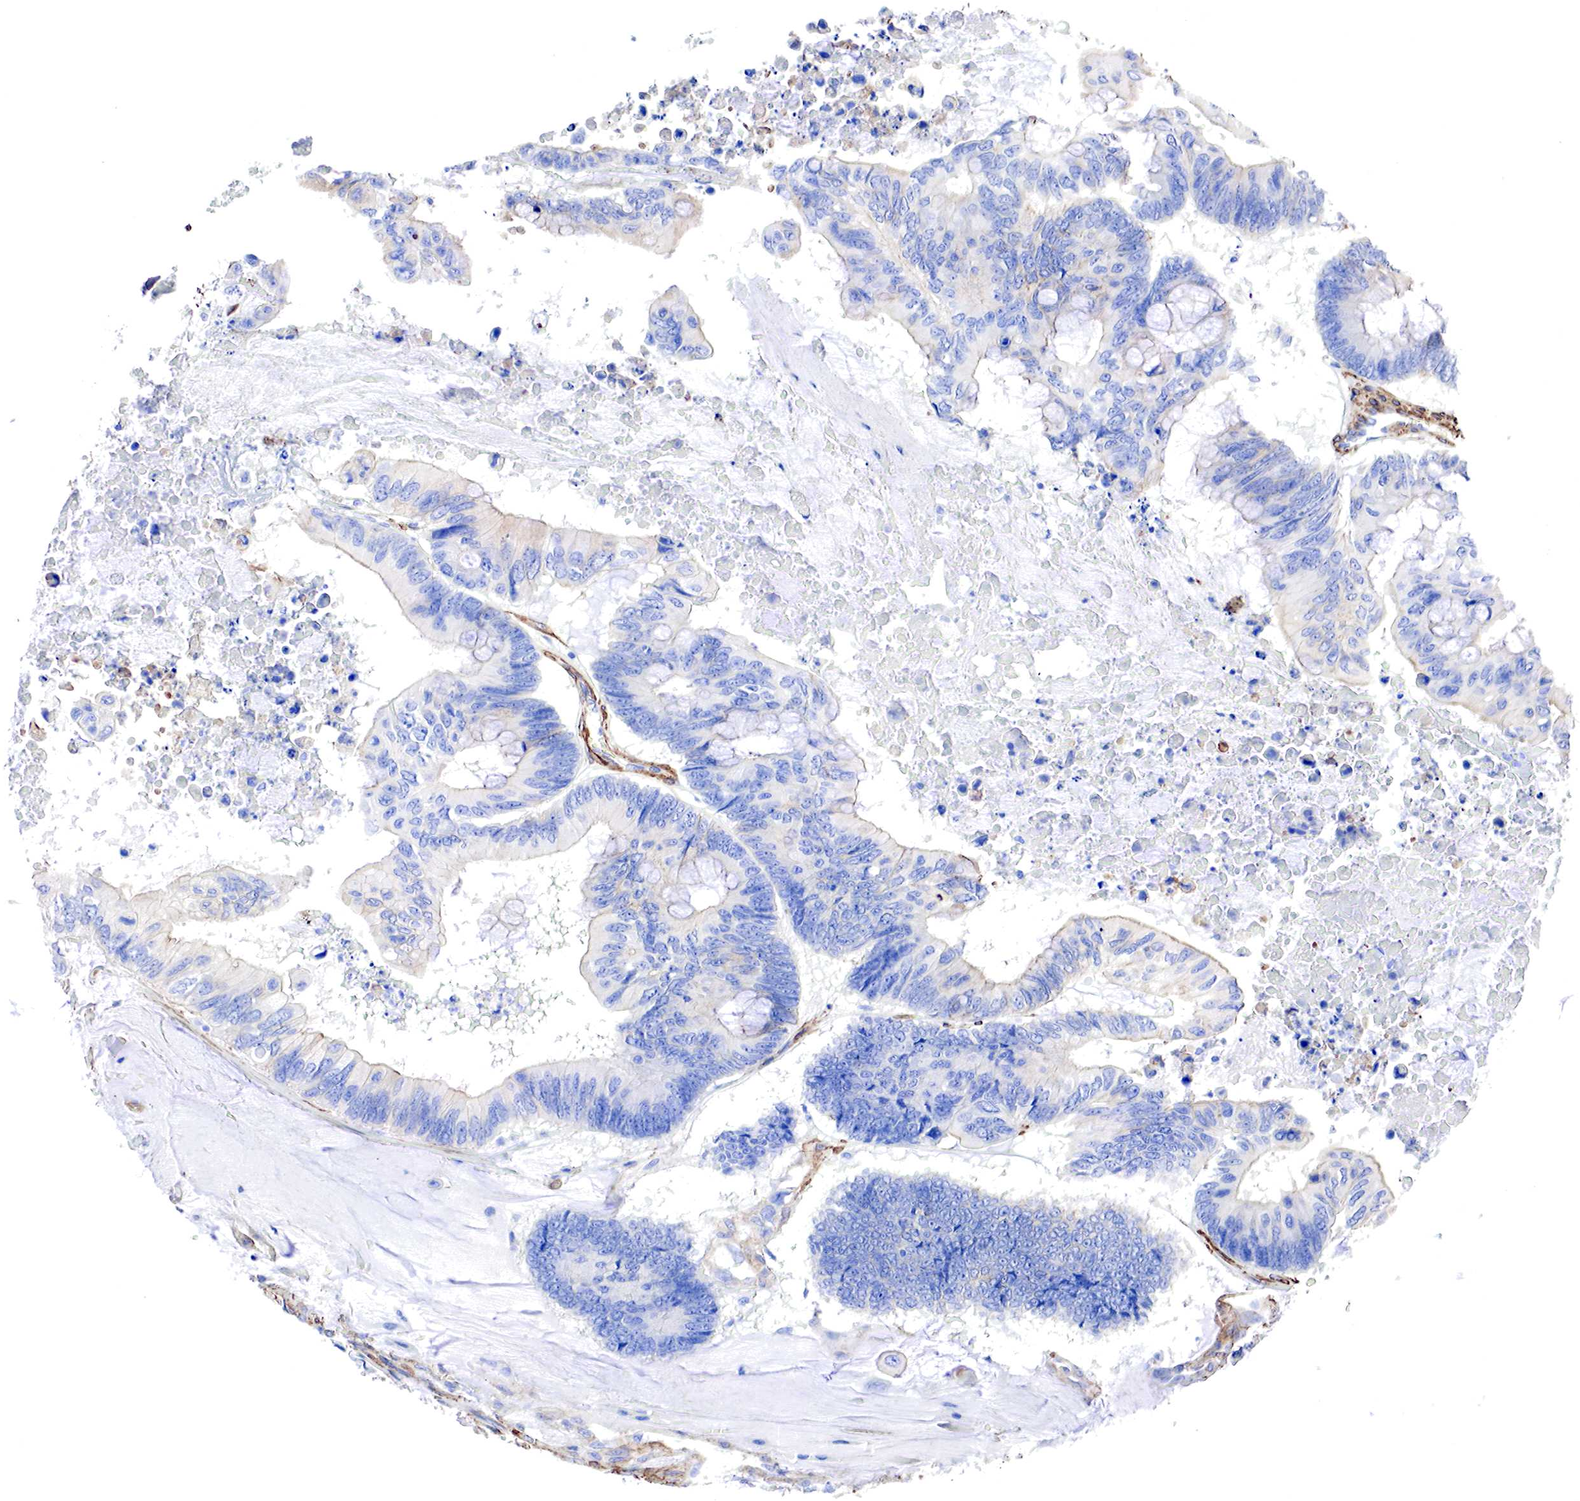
{"staining": {"intensity": "negative", "quantity": "none", "location": "none"}, "tissue": "colorectal cancer", "cell_type": "Tumor cells", "image_type": "cancer", "snomed": [{"axis": "morphology", "description": "Adenocarcinoma, NOS"}, {"axis": "topography", "description": "Colon"}], "caption": "Photomicrograph shows no significant protein positivity in tumor cells of adenocarcinoma (colorectal). (Stains: DAB (3,3'-diaminobenzidine) IHC with hematoxylin counter stain, Microscopy: brightfield microscopy at high magnification).", "gene": "TPM1", "patient": {"sex": "male", "age": 65}}